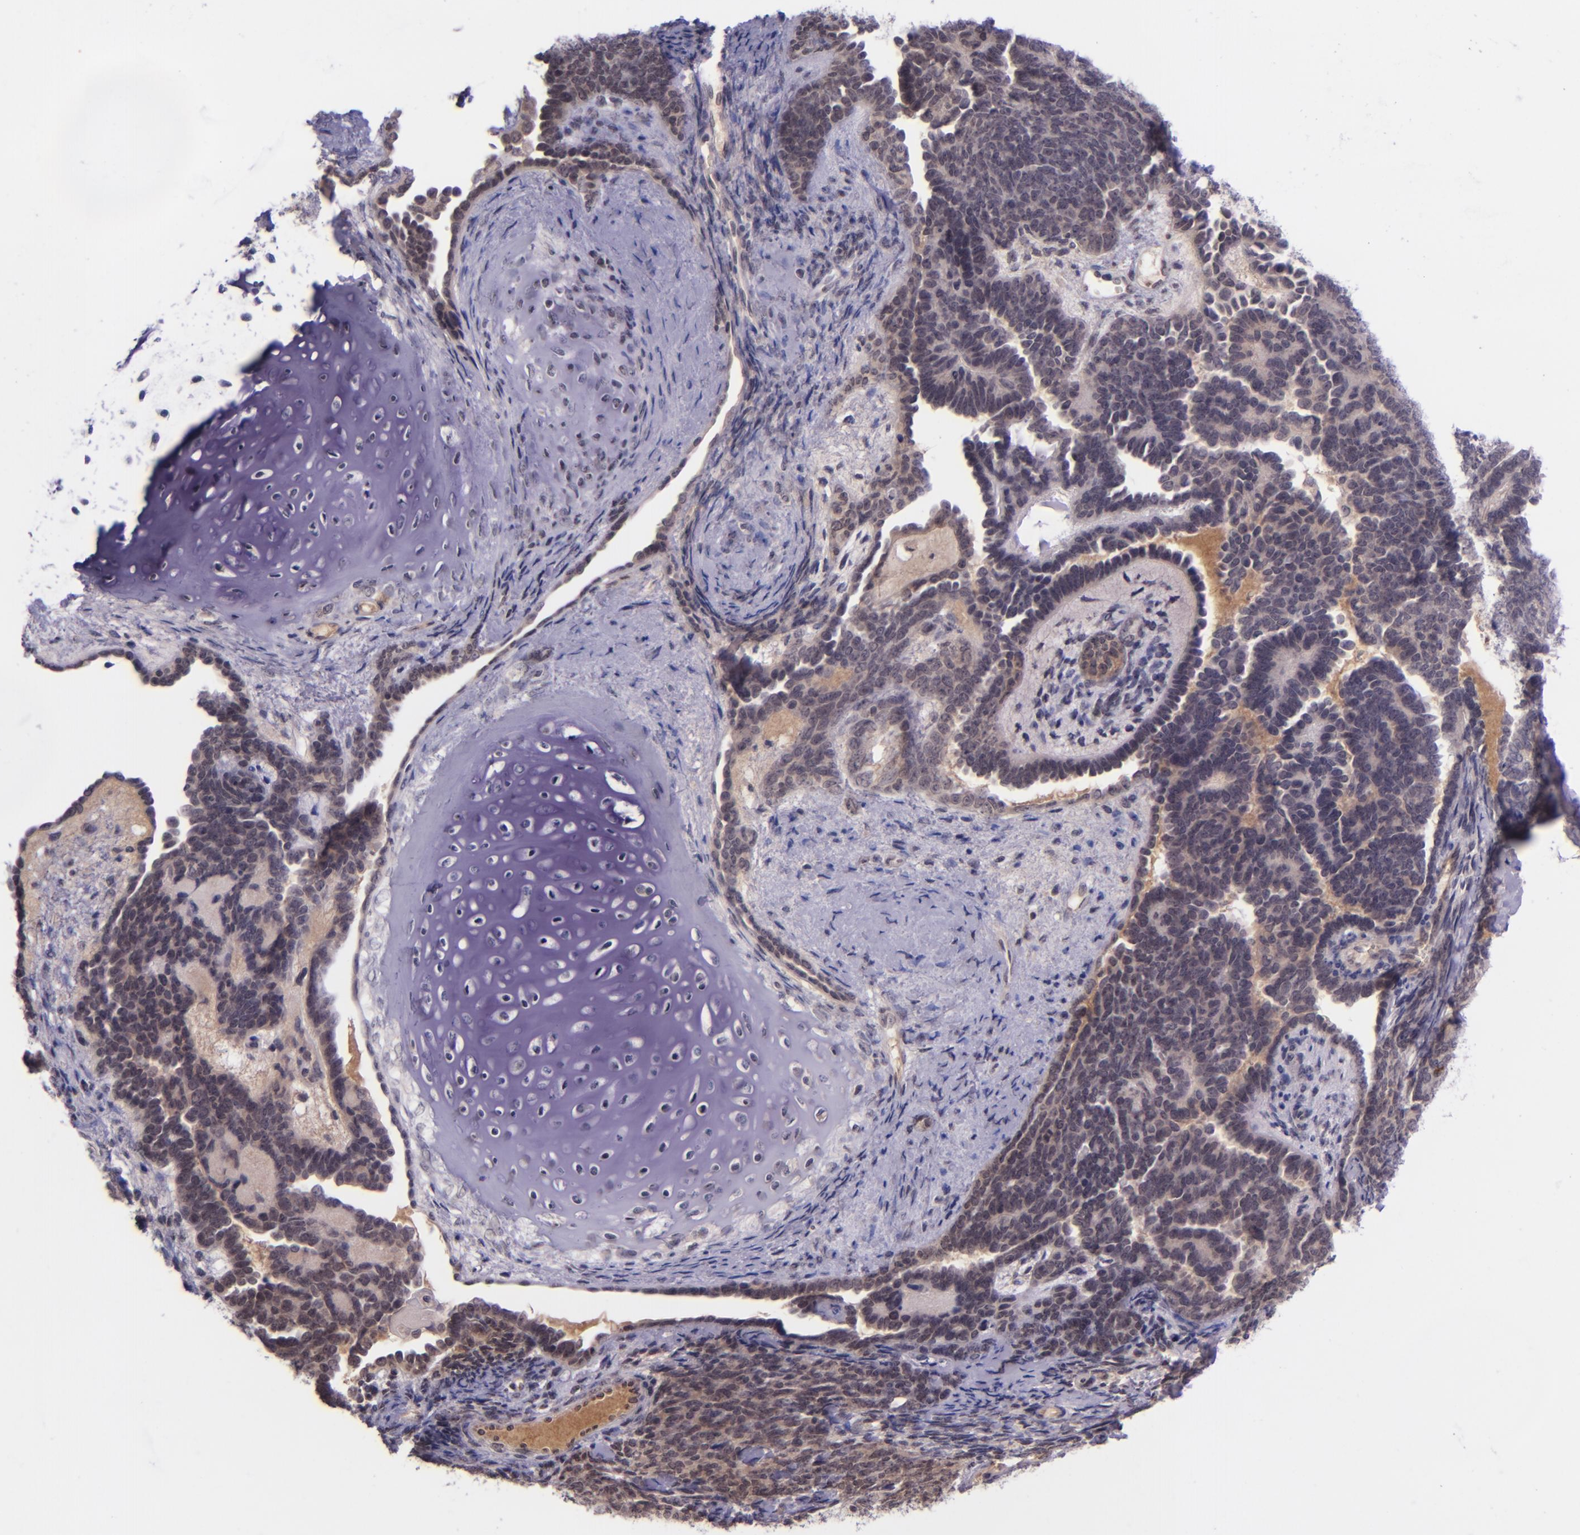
{"staining": {"intensity": "weak", "quantity": "25%-75%", "location": "cytoplasmic/membranous"}, "tissue": "endometrial cancer", "cell_type": "Tumor cells", "image_type": "cancer", "snomed": [{"axis": "morphology", "description": "Neoplasm, malignant, NOS"}, {"axis": "topography", "description": "Endometrium"}], "caption": "IHC photomicrograph of human malignant neoplasm (endometrial) stained for a protein (brown), which exhibits low levels of weak cytoplasmic/membranous expression in approximately 25%-75% of tumor cells.", "gene": "SELL", "patient": {"sex": "female", "age": 74}}